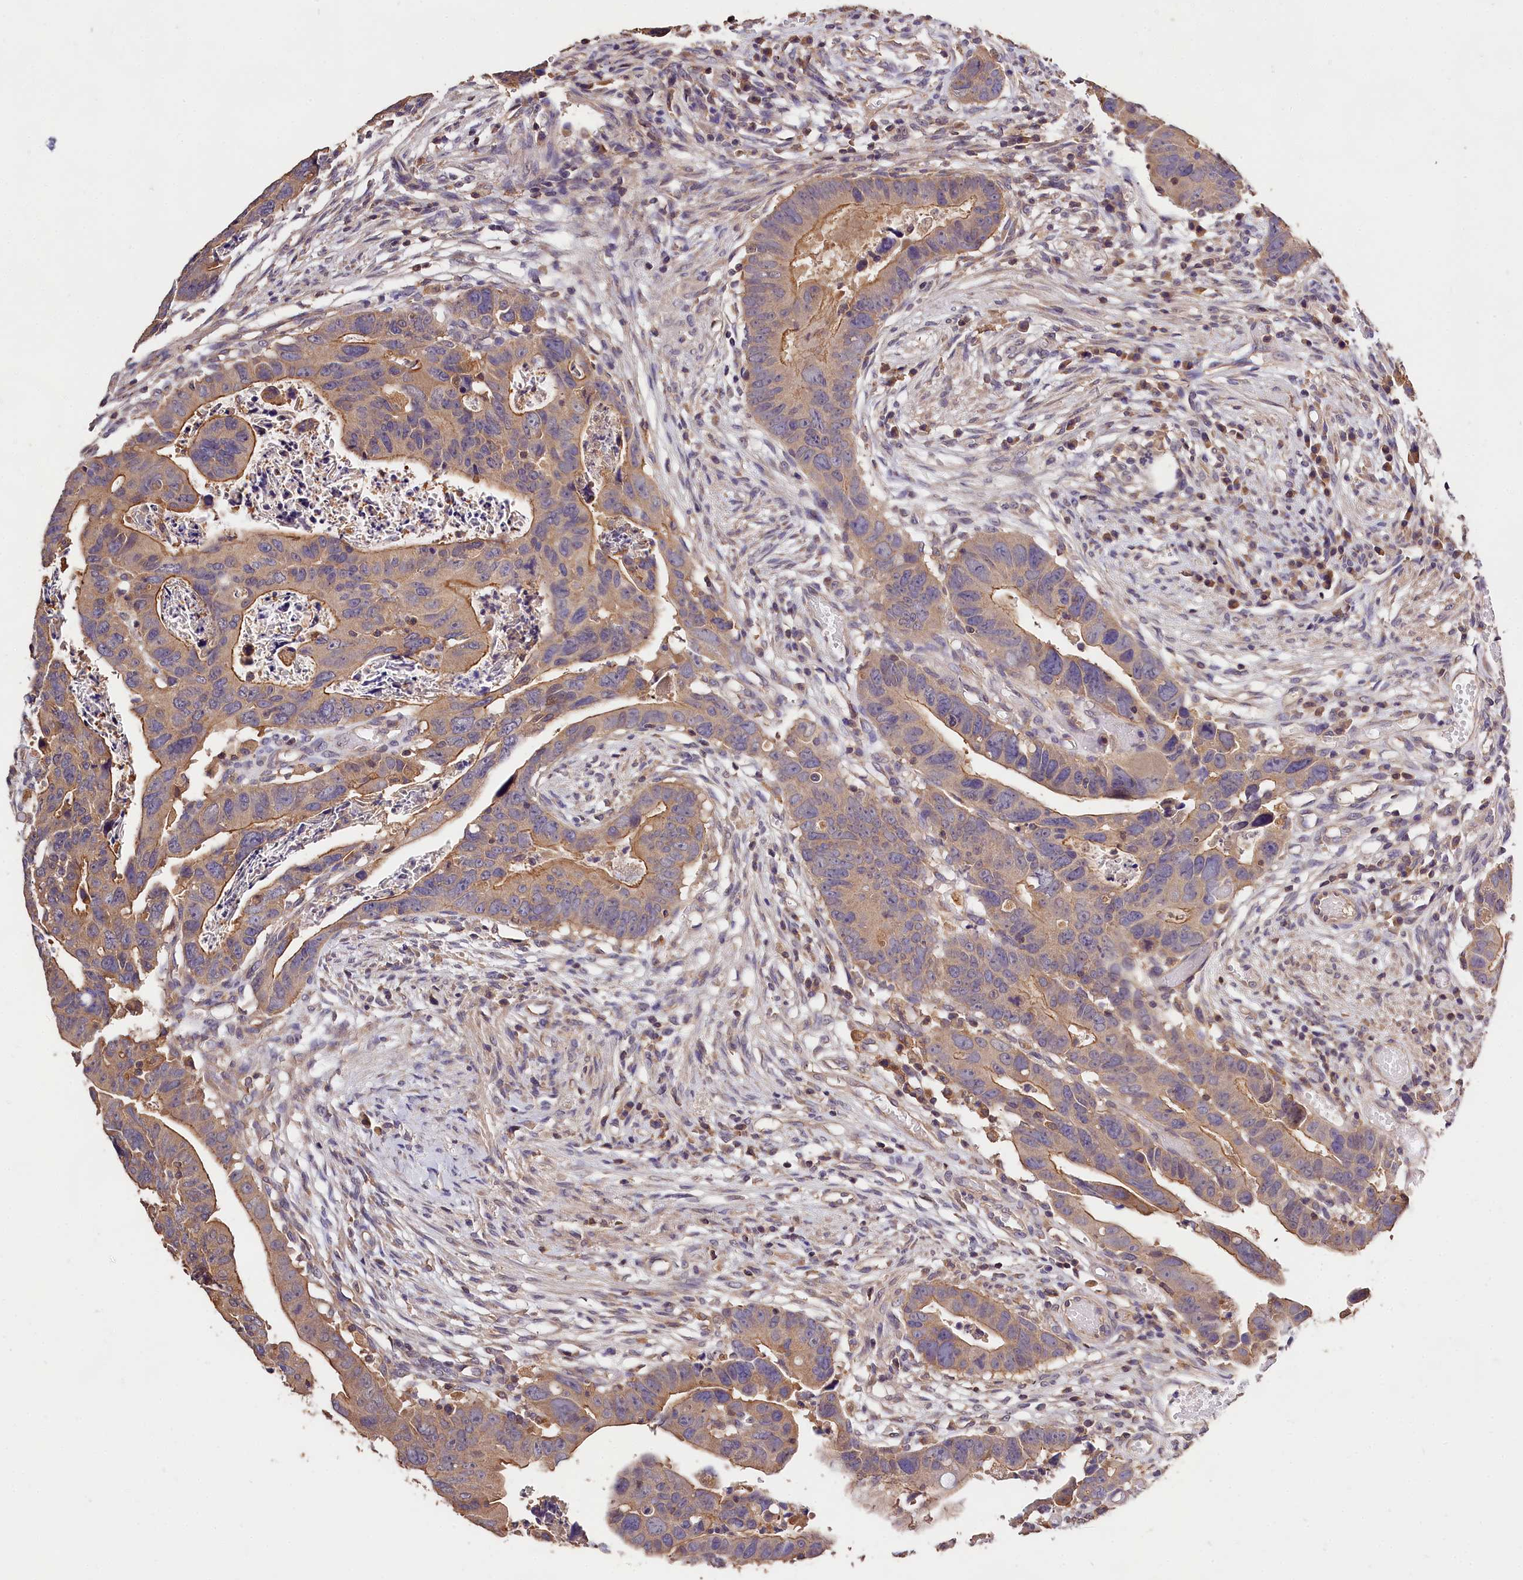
{"staining": {"intensity": "moderate", "quantity": ">75%", "location": "cytoplasmic/membranous"}, "tissue": "colorectal cancer", "cell_type": "Tumor cells", "image_type": "cancer", "snomed": [{"axis": "morphology", "description": "Adenocarcinoma, NOS"}, {"axis": "topography", "description": "Rectum"}], "caption": "Human colorectal adenocarcinoma stained for a protein (brown) shows moderate cytoplasmic/membranous positive positivity in about >75% of tumor cells.", "gene": "OAS3", "patient": {"sex": "female", "age": 65}}